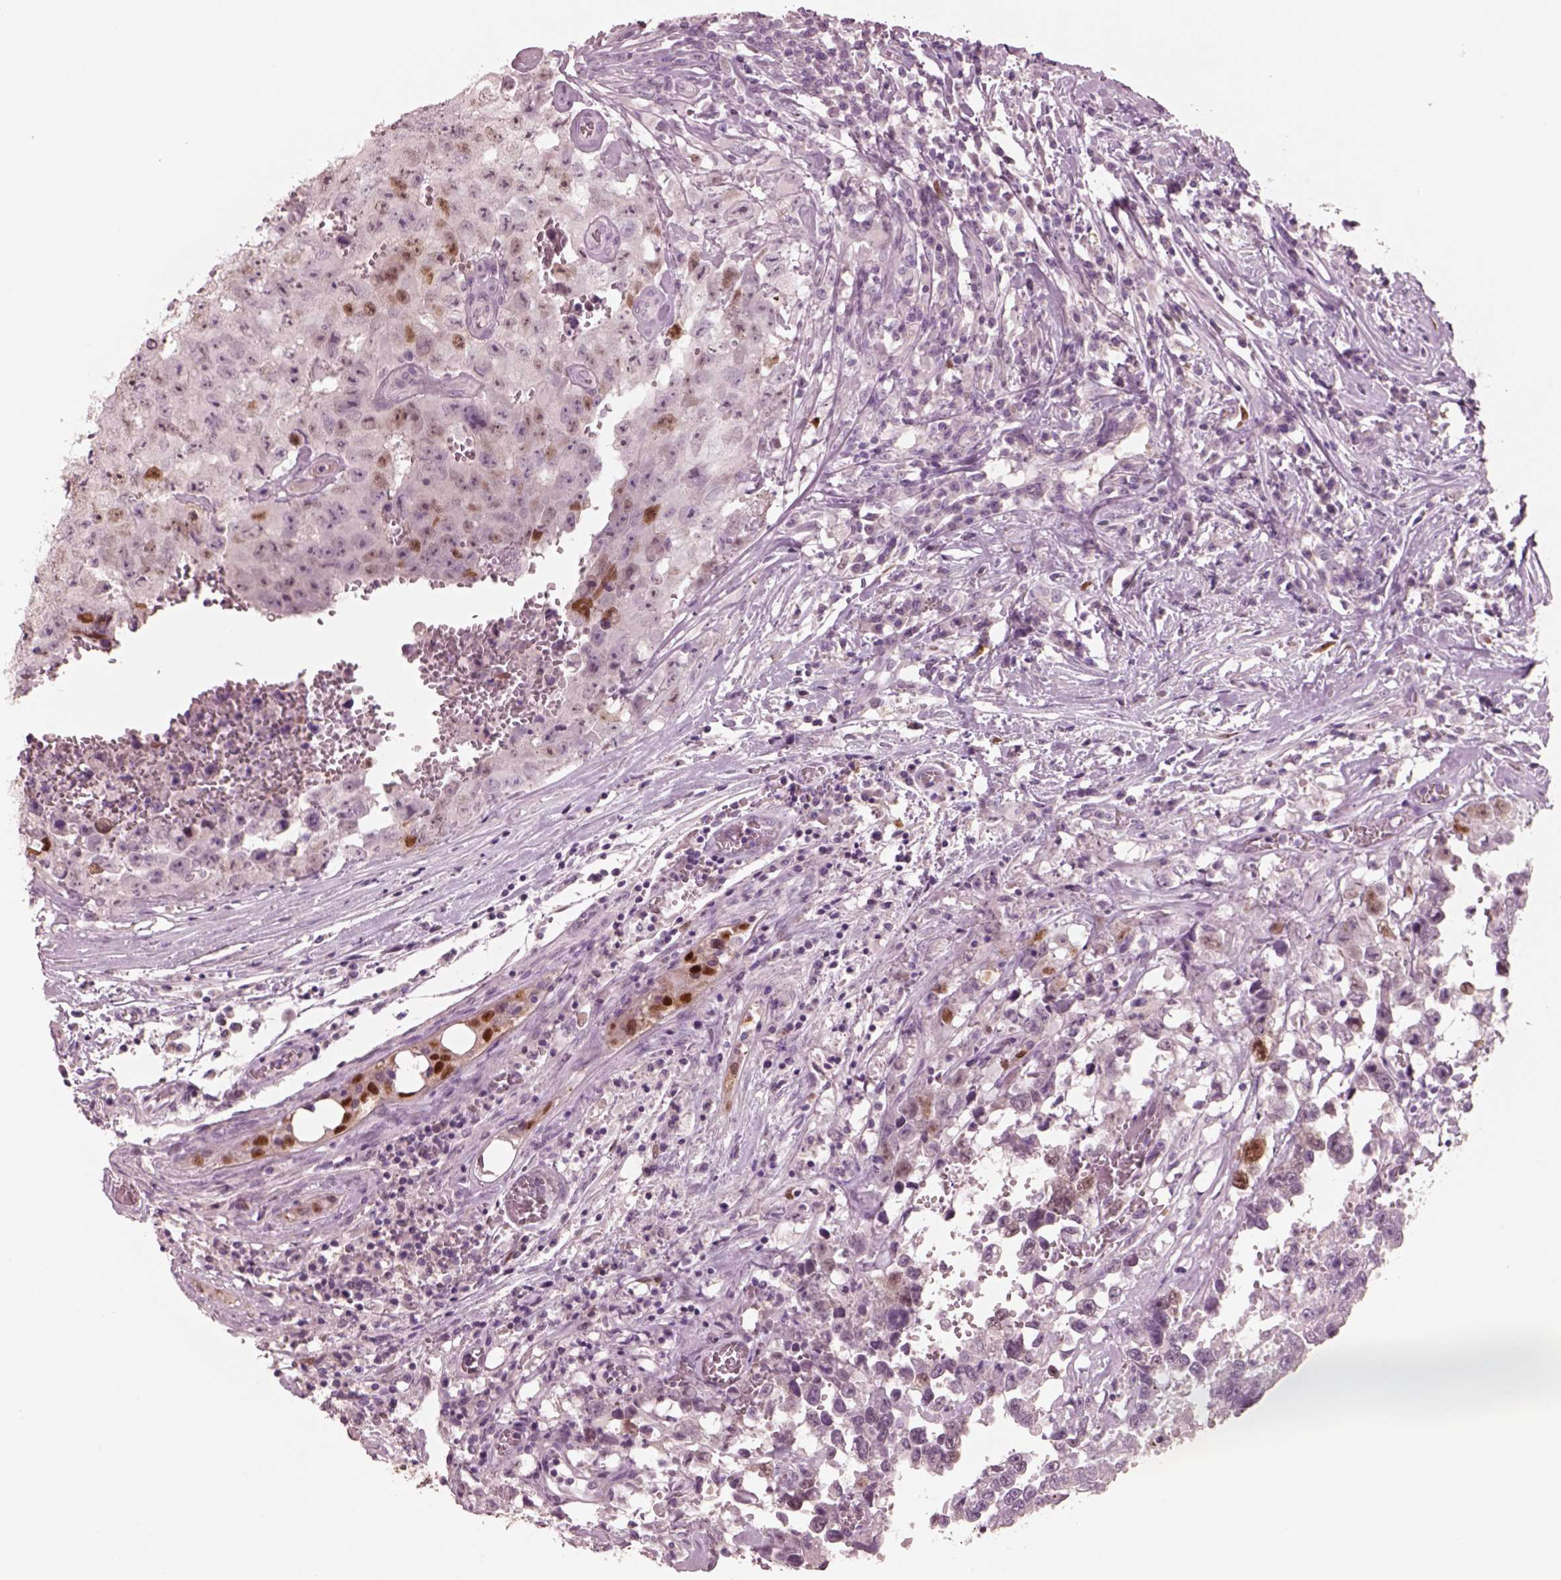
{"staining": {"intensity": "strong", "quantity": "<25%", "location": "nuclear"}, "tissue": "testis cancer", "cell_type": "Tumor cells", "image_type": "cancer", "snomed": [{"axis": "morphology", "description": "Carcinoma, Embryonal, NOS"}, {"axis": "topography", "description": "Testis"}], "caption": "Immunohistochemistry (IHC) histopathology image of testis cancer stained for a protein (brown), which shows medium levels of strong nuclear expression in approximately <25% of tumor cells.", "gene": "SOX9", "patient": {"sex": "male", "age": 36}}